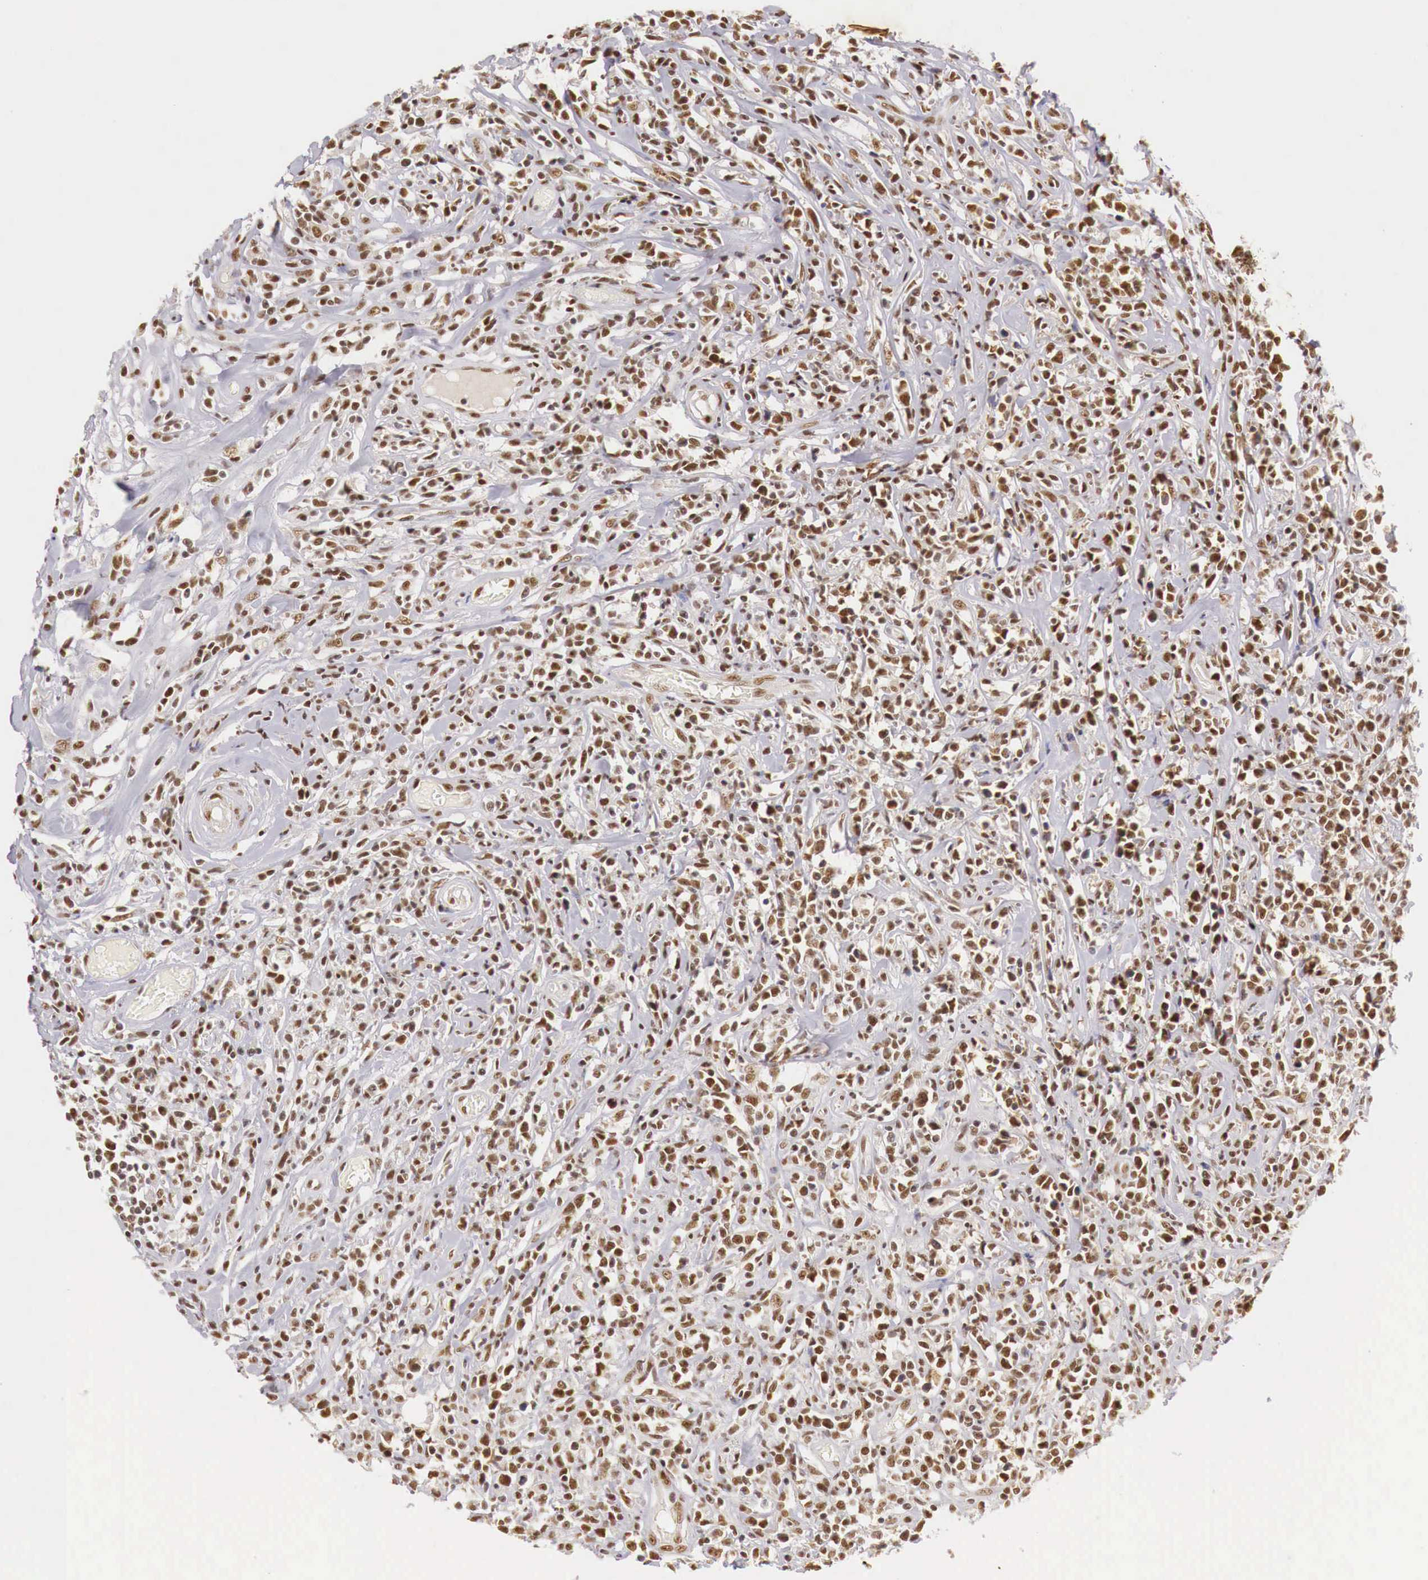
{"staining": {"intensity": "moderate", "quantity": ">75%", "location": "cytoplasmic/membranous,nuclear"}, "tissue": "lymphoma", "cell_type": "Tumor cells", "image_type": "cancer", "snomed": [{"axis": "morphology", "description": "Malignant lymphoma, non-Hodgkin's type, High grade"}, {"axis": "topography", "description": "Colon"}], "caption": "The immunohistochemical stain highlights moderate cytoplasmic/membranous and nuclear staining in tumor cells of lymphoma tissue.", "gene": "GPKOW", "patient": {"sex": "male", "age": 82}}